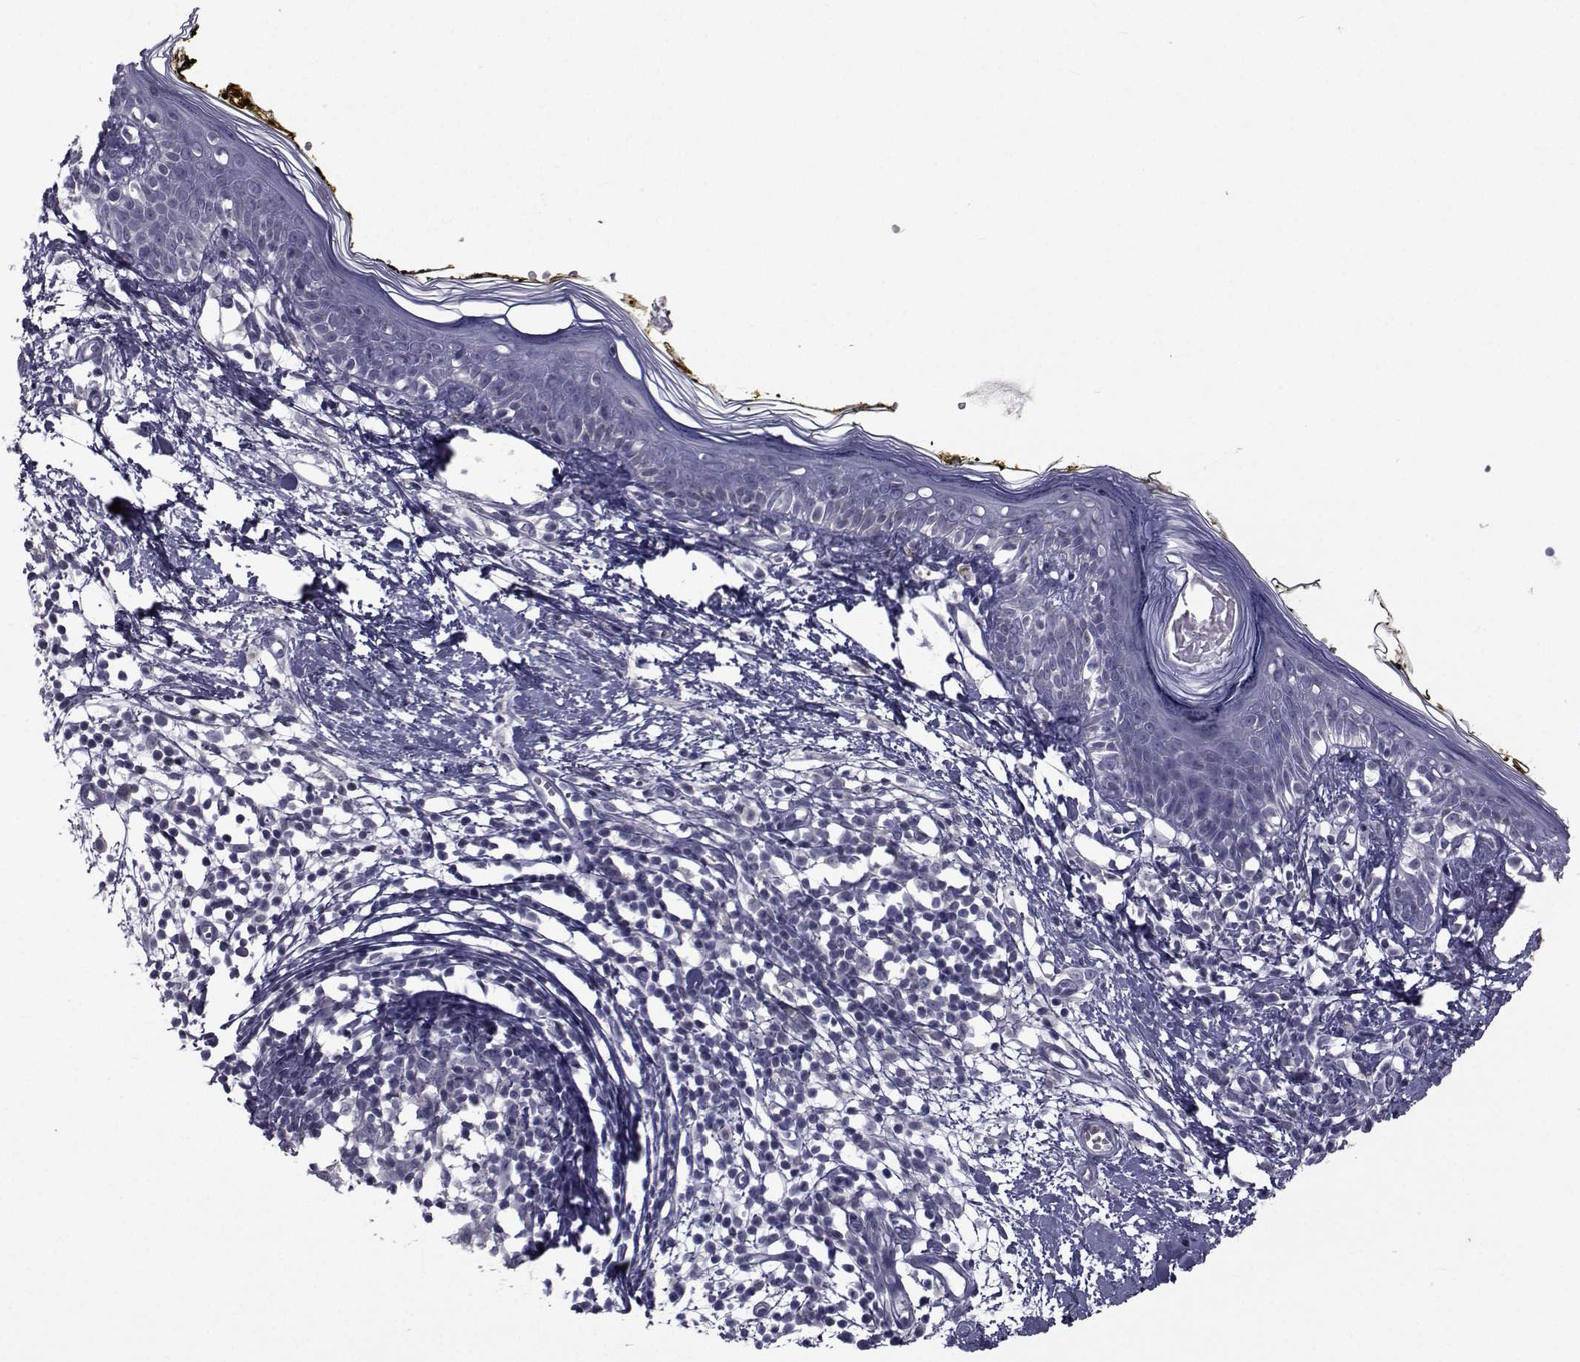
{"staining": {"intensity": "negative", "quantity": "none", "location": "none"}, "tissue": "skin", "cell_type": "Fibroblasts", "image_type": "normal", "snomed": [{"axis": "morphology", "description": "Normal tissue, NOS"}, {"axis": "topography", "description": "Skin"}], "caption": "Immunohistochemical staining of normal human skin reveals no significant positivity in fibroblasts.", "gene": "PAX2", "patient": {"sex": "male", "age": 76}}